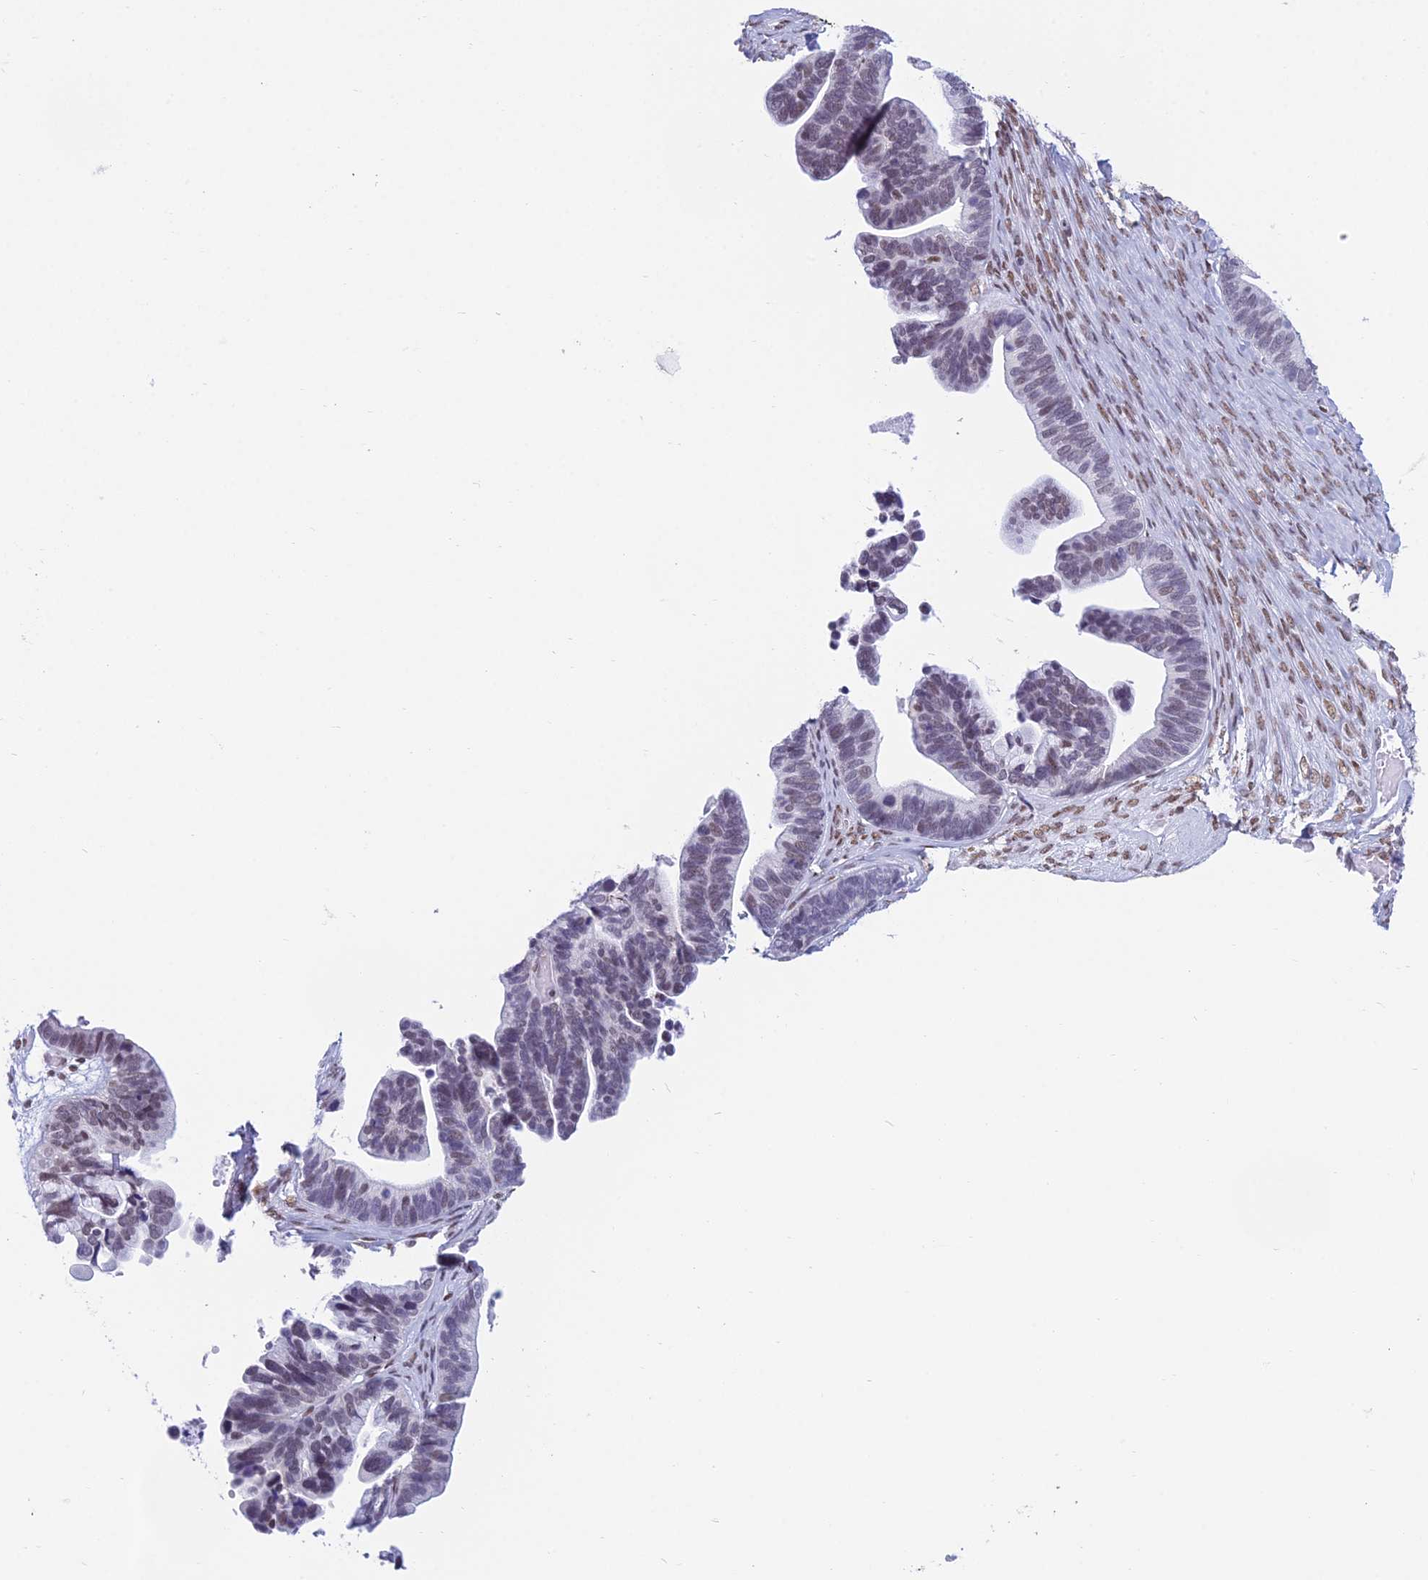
{"staining": {"intensity": "weak", "quantity": "25%-75%", "location": "nuclear"}, "tissue": "ovarian cancer", "cell_type": "Tumor cells", "image_type": "cancer", "snomed": [{"axis": "morphology", "description": "Cystadenocarcinoma, serous, NOS"}, {"axis": "topography", "description": "Ovary"}], "caption": "Brown immunohistochemical staining in ovarian serous cystadenocarcinoma reveals weak nuclear positivity in approximately 25%-75% of tumor cells. The protein is stained brown, and the nuclei are stained in blue (DAB (3,3'-diaminobenzidine) IHC with brightfield microscopy, high magnification).", "gene": "CDC26", "patient": {"sex": "female", "age": 56}}